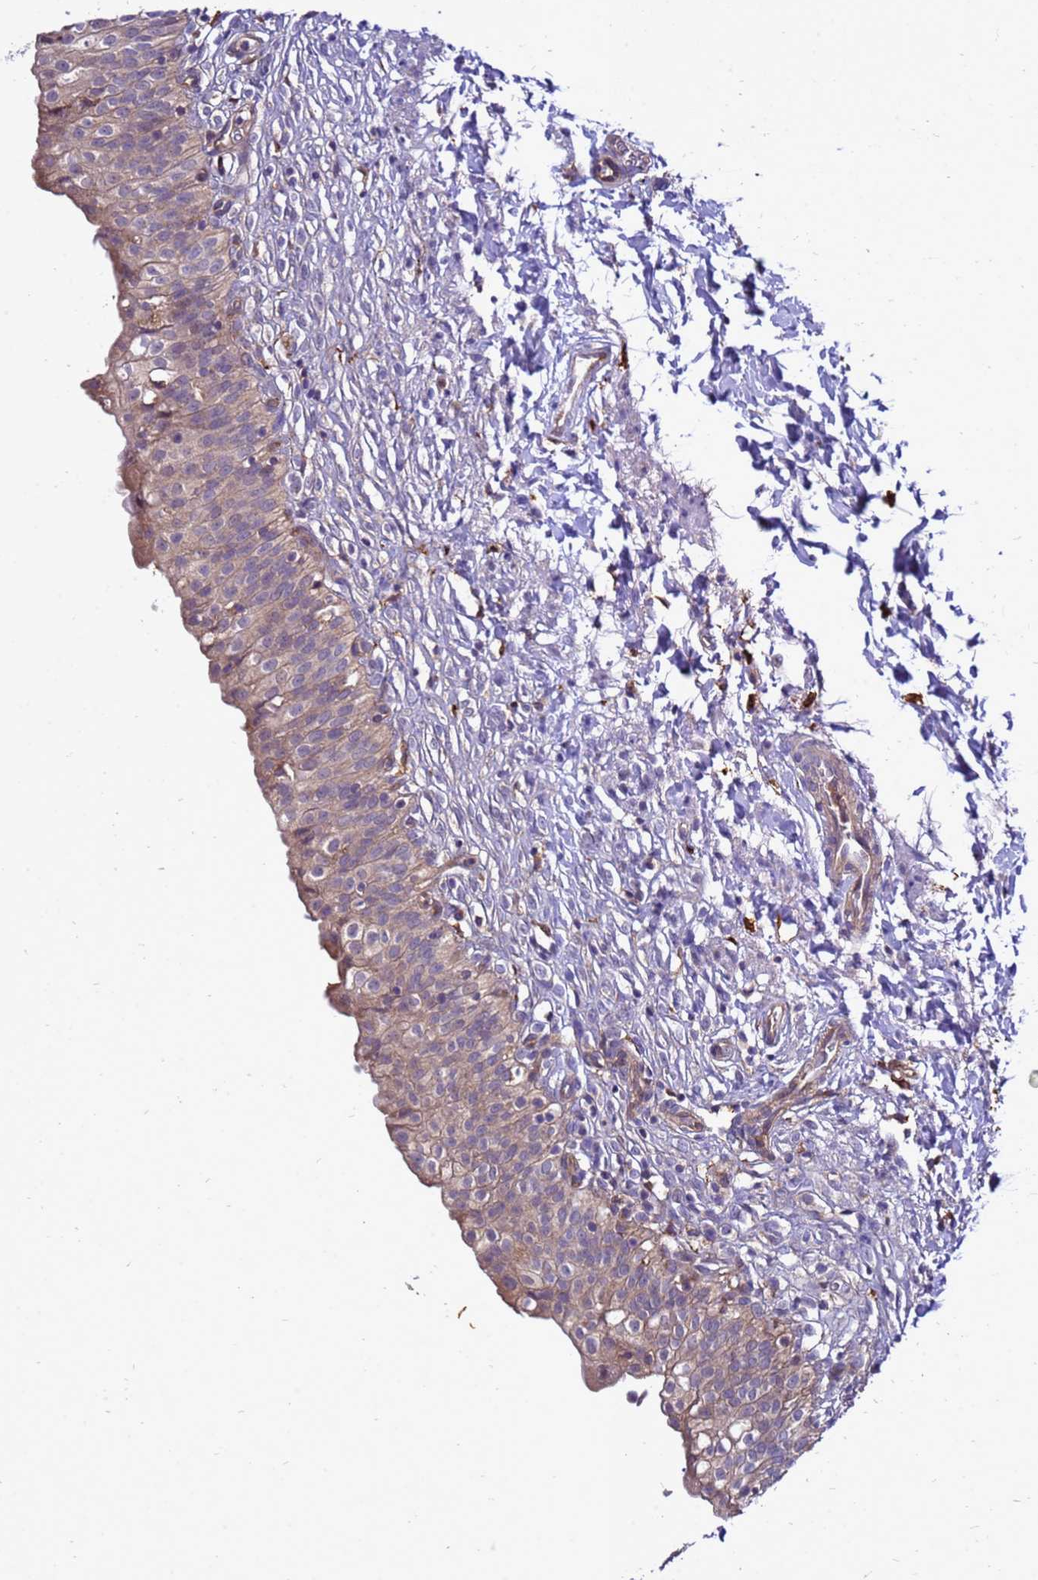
{"staining": {"intensity": "moderate", "quantity": "25%-75%", "location": "cytoplasmic/membranous,nuclear"}, "tissue": "urinary bladder", "cell_type": "Urothelial cells", "image_type": "normal", "snomed": [{"axis": "morphology", "description": "Normal tissue, NOS"}, {"axis": "topography", "description": "Urinary bladder"}], "caption": "Moderate cytoplasmic/membranous,nuclear protein staining is present in approximately 25%-75% of urothelial cells in urinary bladder.", "gene": "RNF215", "patient": {"sex": "male", "age": 55}}